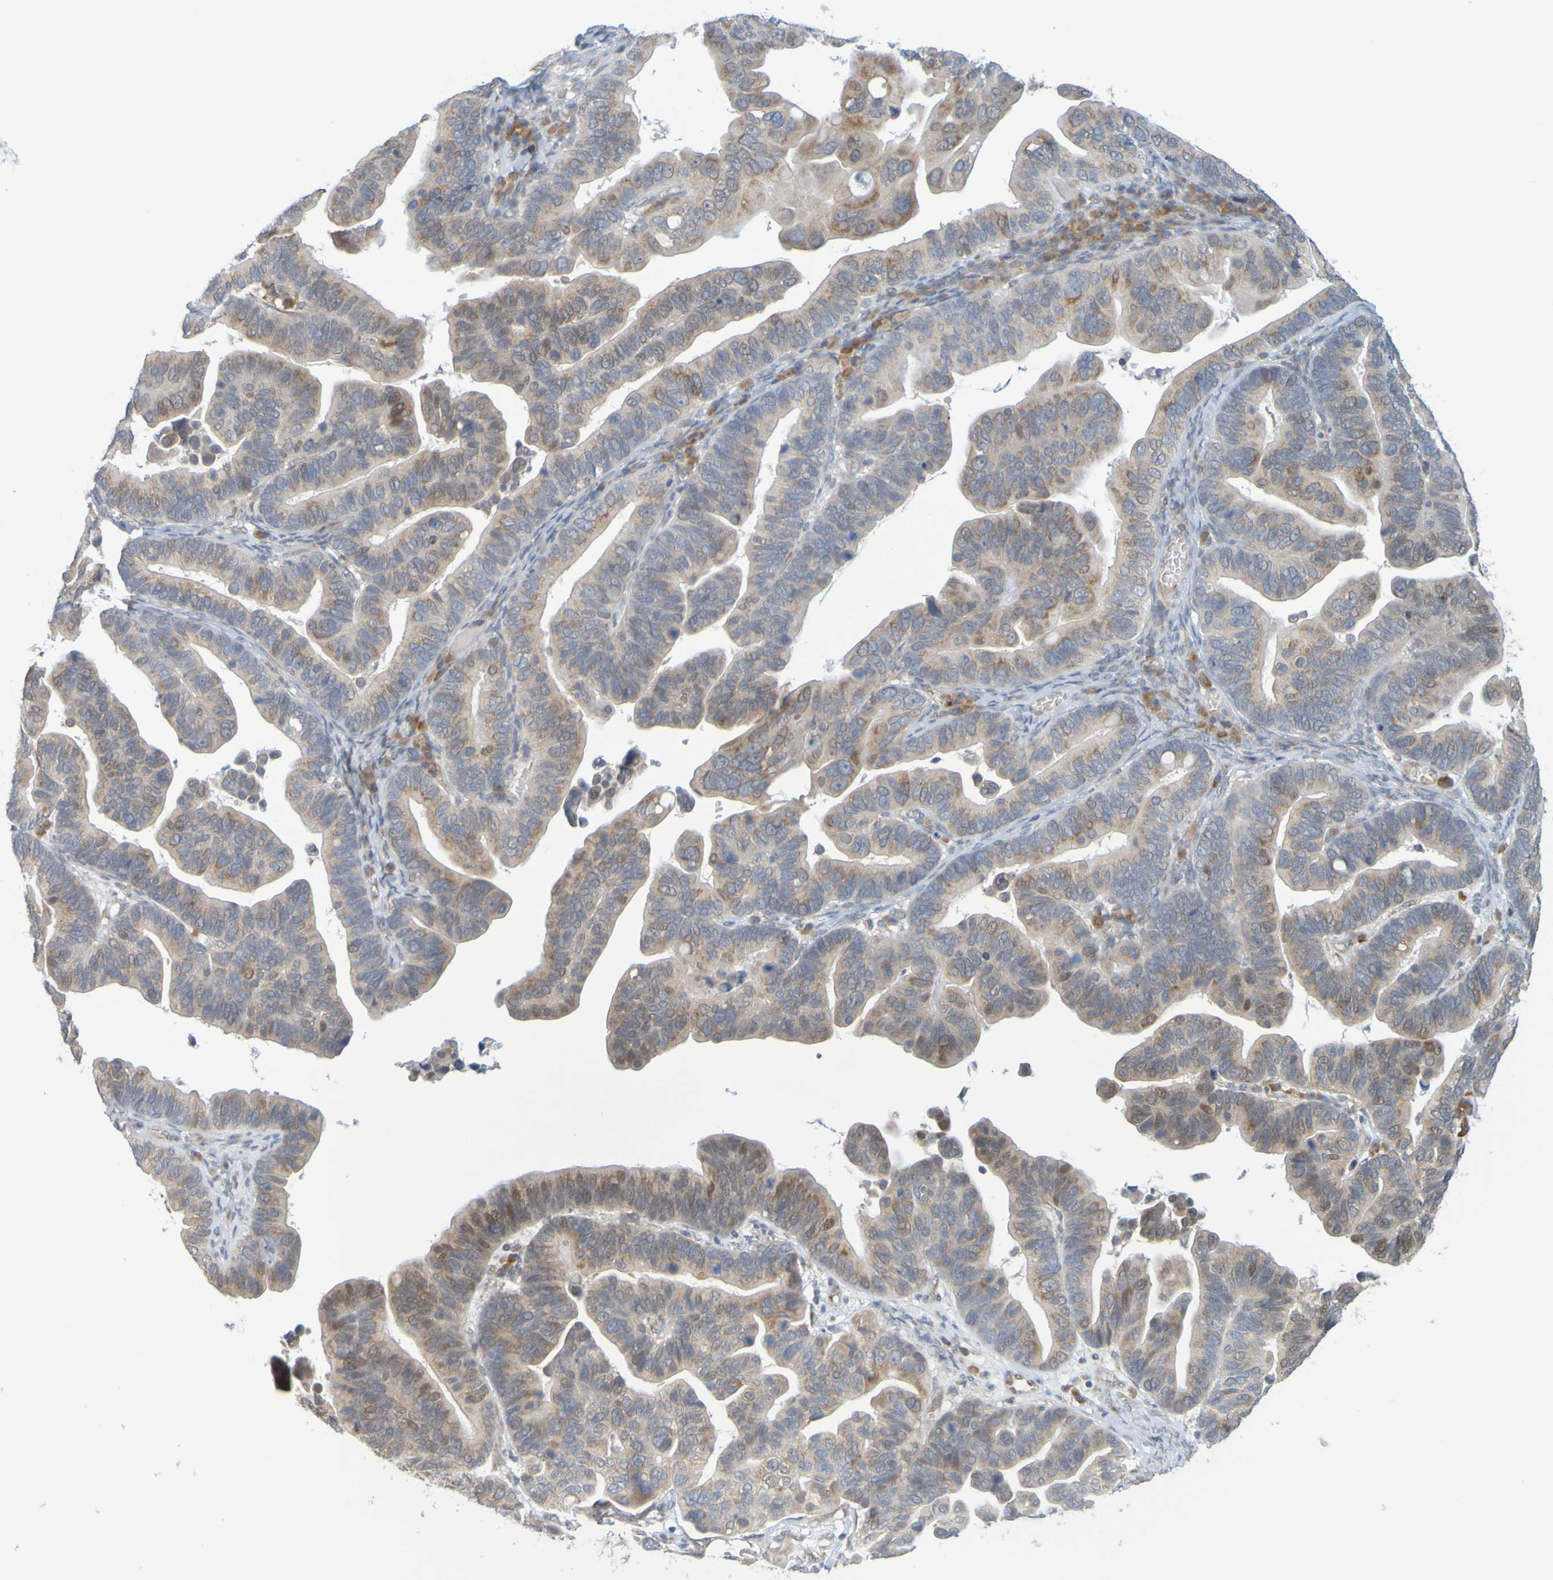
{"staining": {"intensity": "moderate", "quantity": "25%-75%", "location": "cytoplasmic/membranous,nuclear"}, "tissue": "ovarian cancer", "cell_type": "Tumor cells", "image_type": "cancer", "snomed": [{"axis": "morphology", "description": "Cystadenocarcinoma, serous, NOS"}, {"axis": "topography", "description": "Ovary"}], "caption": "Brown immunohistochemical staining in human ovarian cancer exhibits moderate cytoplasmic/membranous and nuclear expression in about 25%-75% of tumor cells.", "gene": "MOGS", "patient": {"sex": "female", "age": 56}}